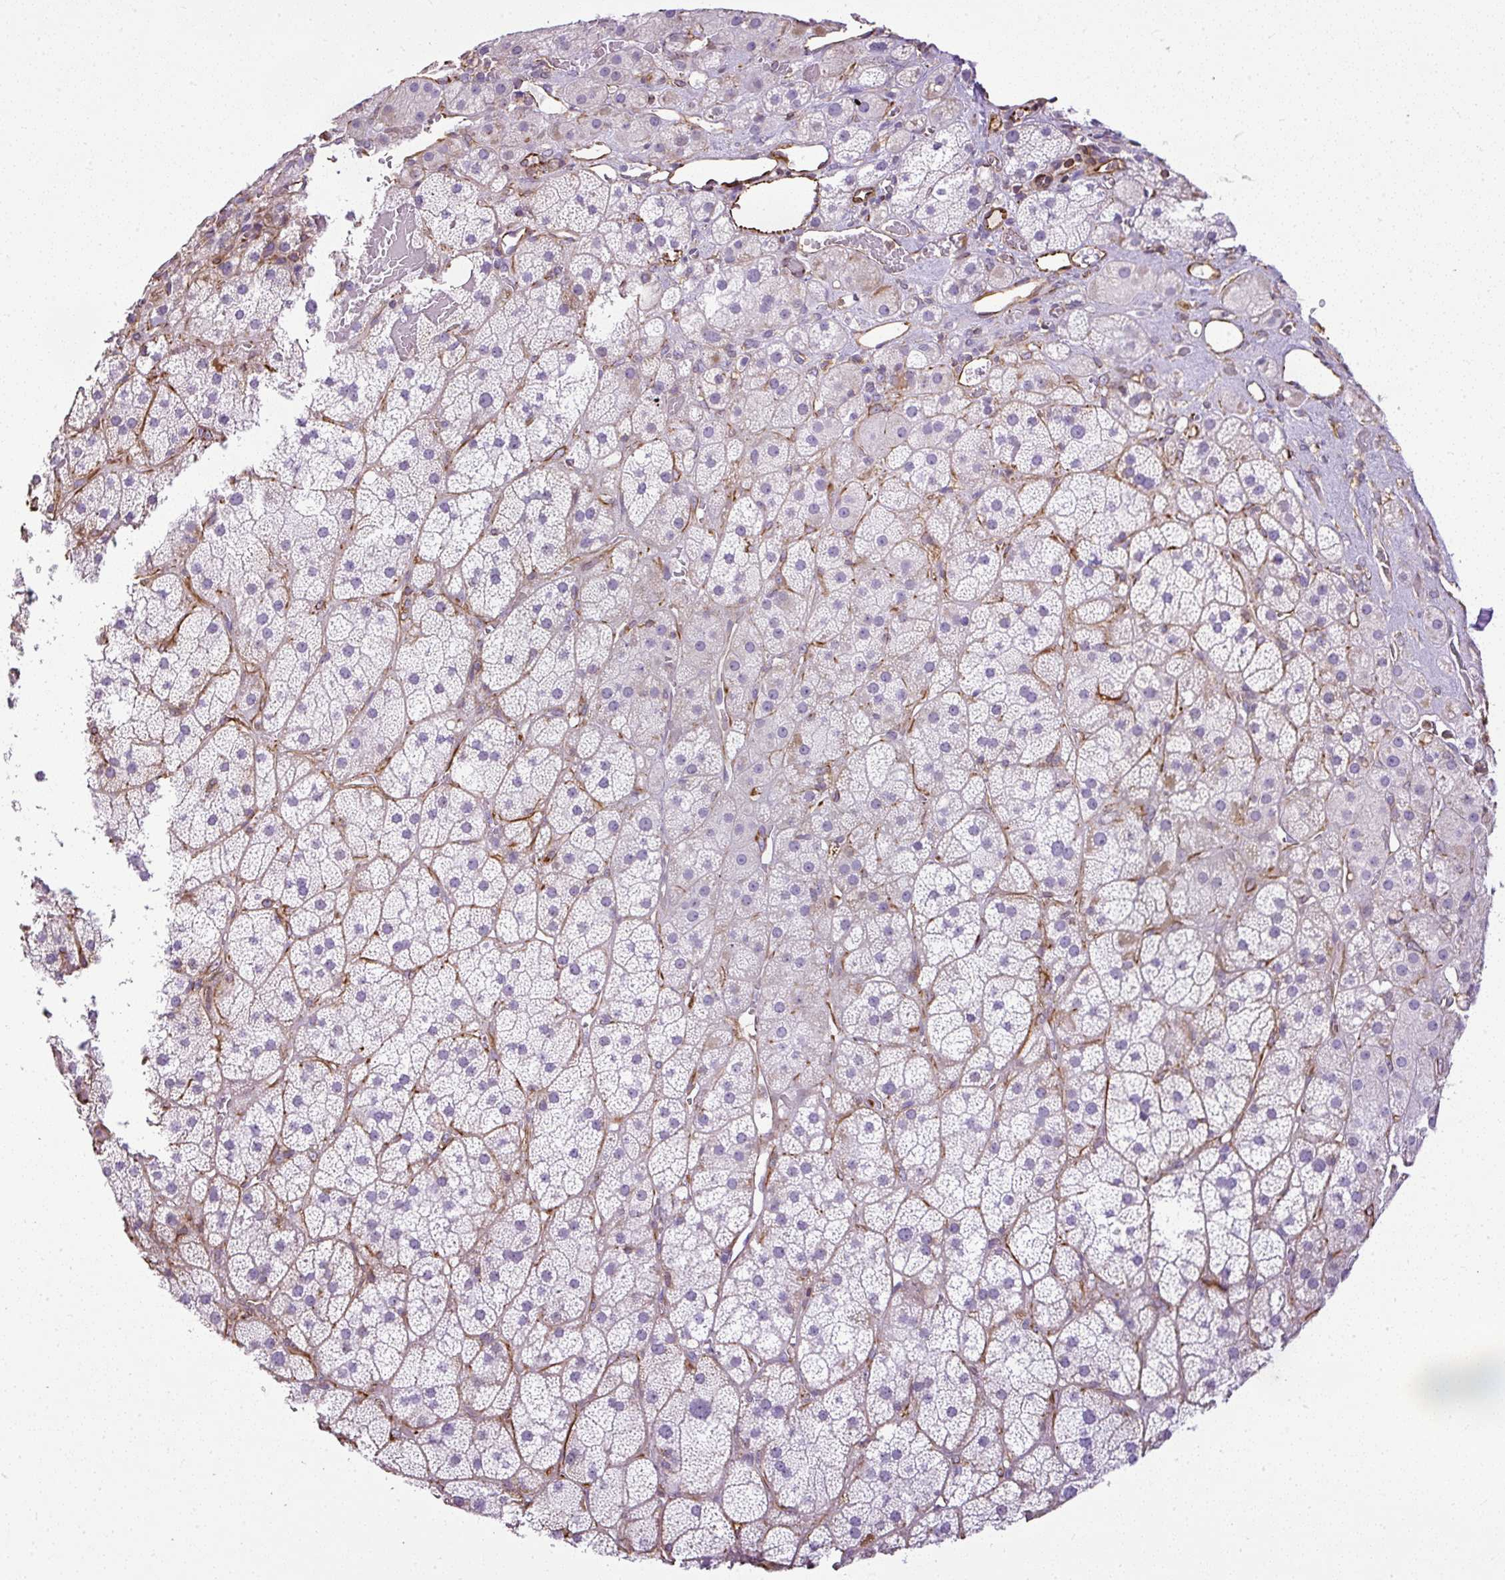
{"staining": {"intensity": "negative", "quantity": "none", "location": "none"}, "tissue": "adrenal gland", "cell_type": "Glandular cells", "image_type": "normal", "snomed": [{"axis": "morphology", "description": "Normal tissue, NOS"}, {"axis": "topography", "description": "Adrenal gland"}], "caption": "Immunohistochemistry of unremarkable human adrenal gland shows no expression in glandular cells. (Brightfield microscopy of DAB (3,3'-diaminobenzidine) immunohistochemistry at high magnification).", "gene": "PLS1", "patient": {"sex": "male", "age": 57}}